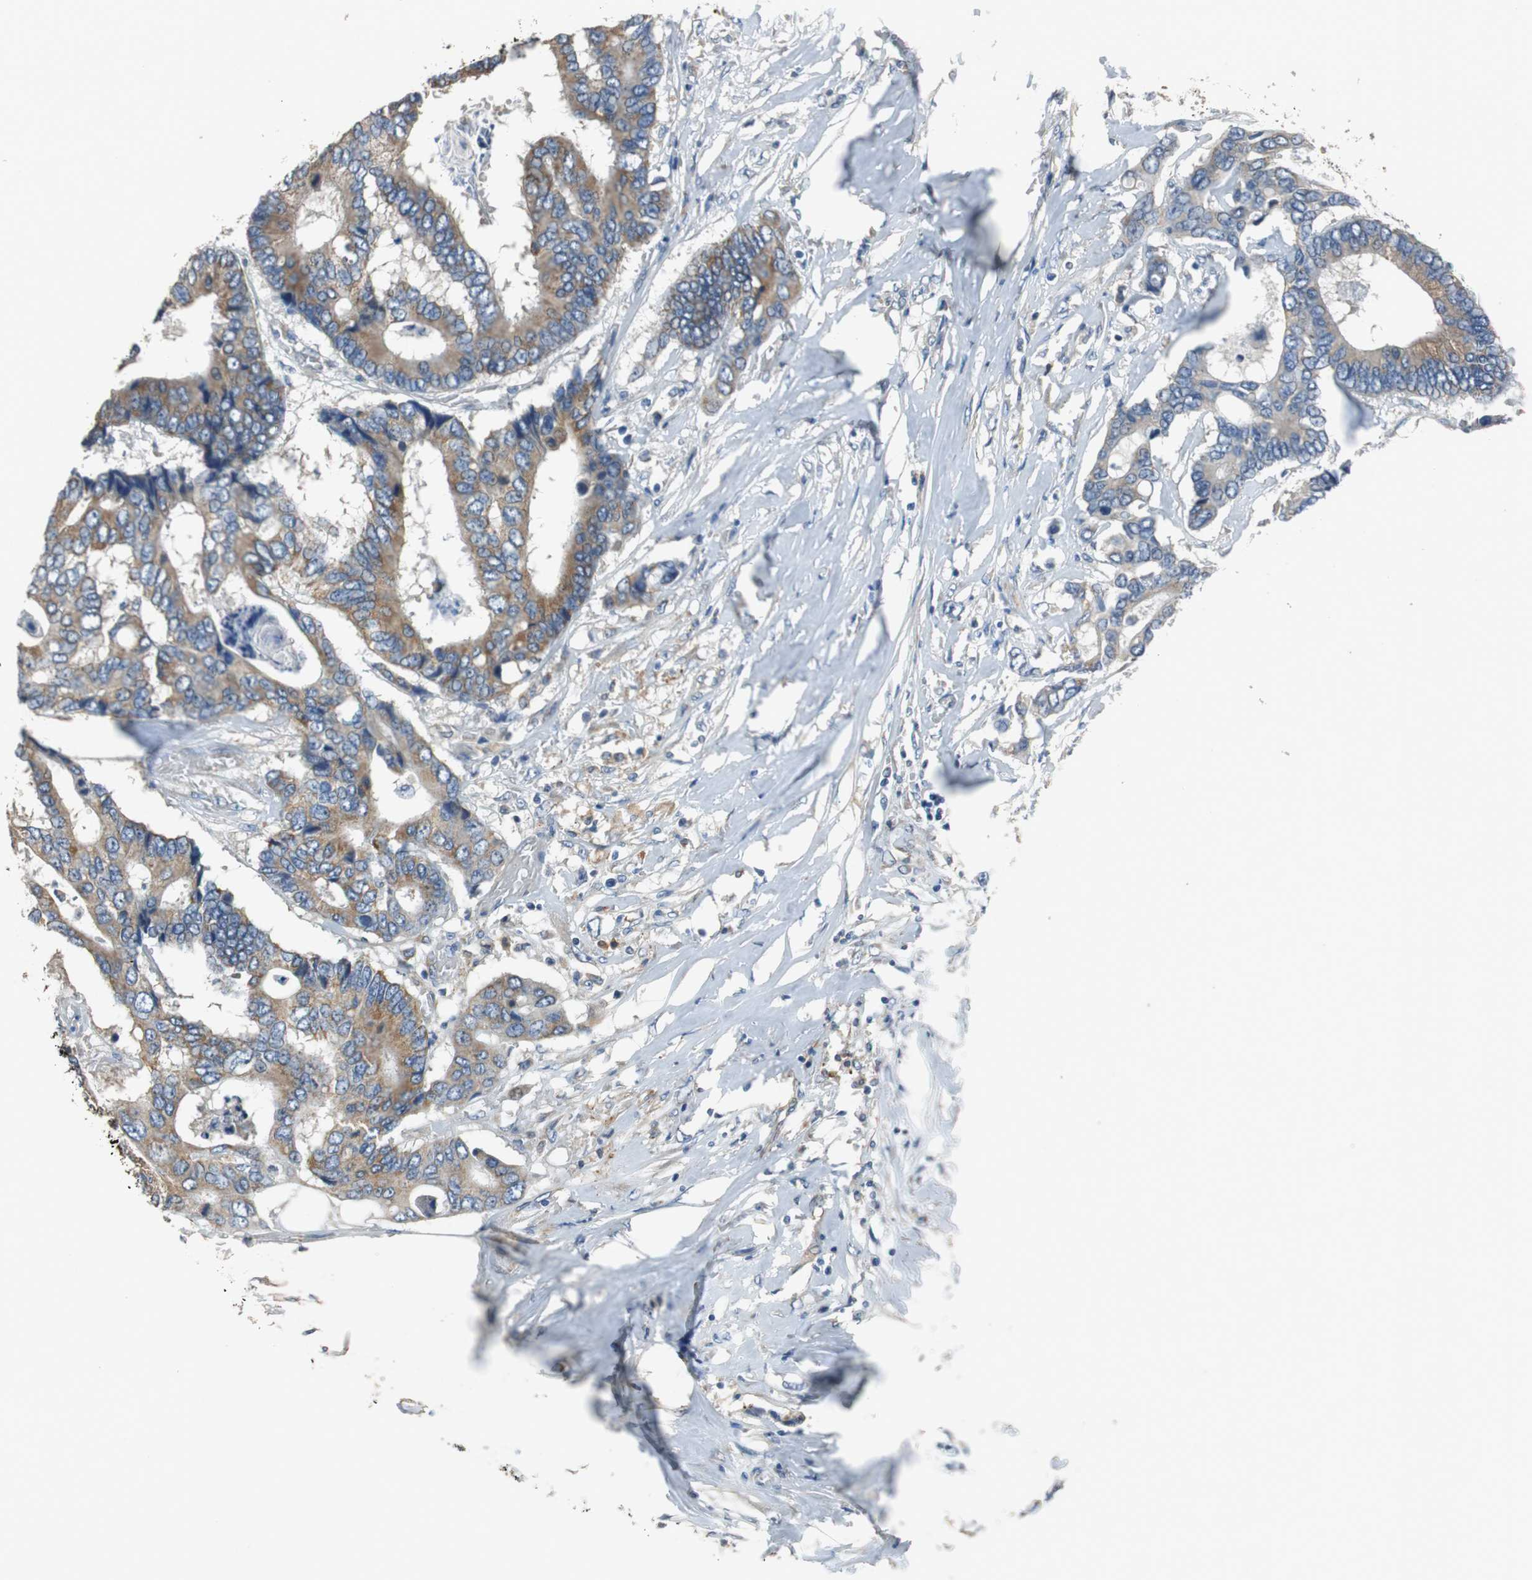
{"staining": {"intensity": "moderate", "quantity": ">75%", "location": "cytoplasmic/membranous"}, "tissue": "colorectal cancer", "cell_type": "Tumor cells", "image_type": "cancer", "snomed": [{"axis": "morphology", "description": "Adenocarcinoma, NOS"}, {"axis": "topography", "description": "Rectum"}], "caption": "Colorectal adenocarcinoma stained for a protein exhibits moderate cytoplasmic/membranous positivity in tumor cells.", "gene": "ALDH4A1", "patient": {"sex": "male", "age": 55}}